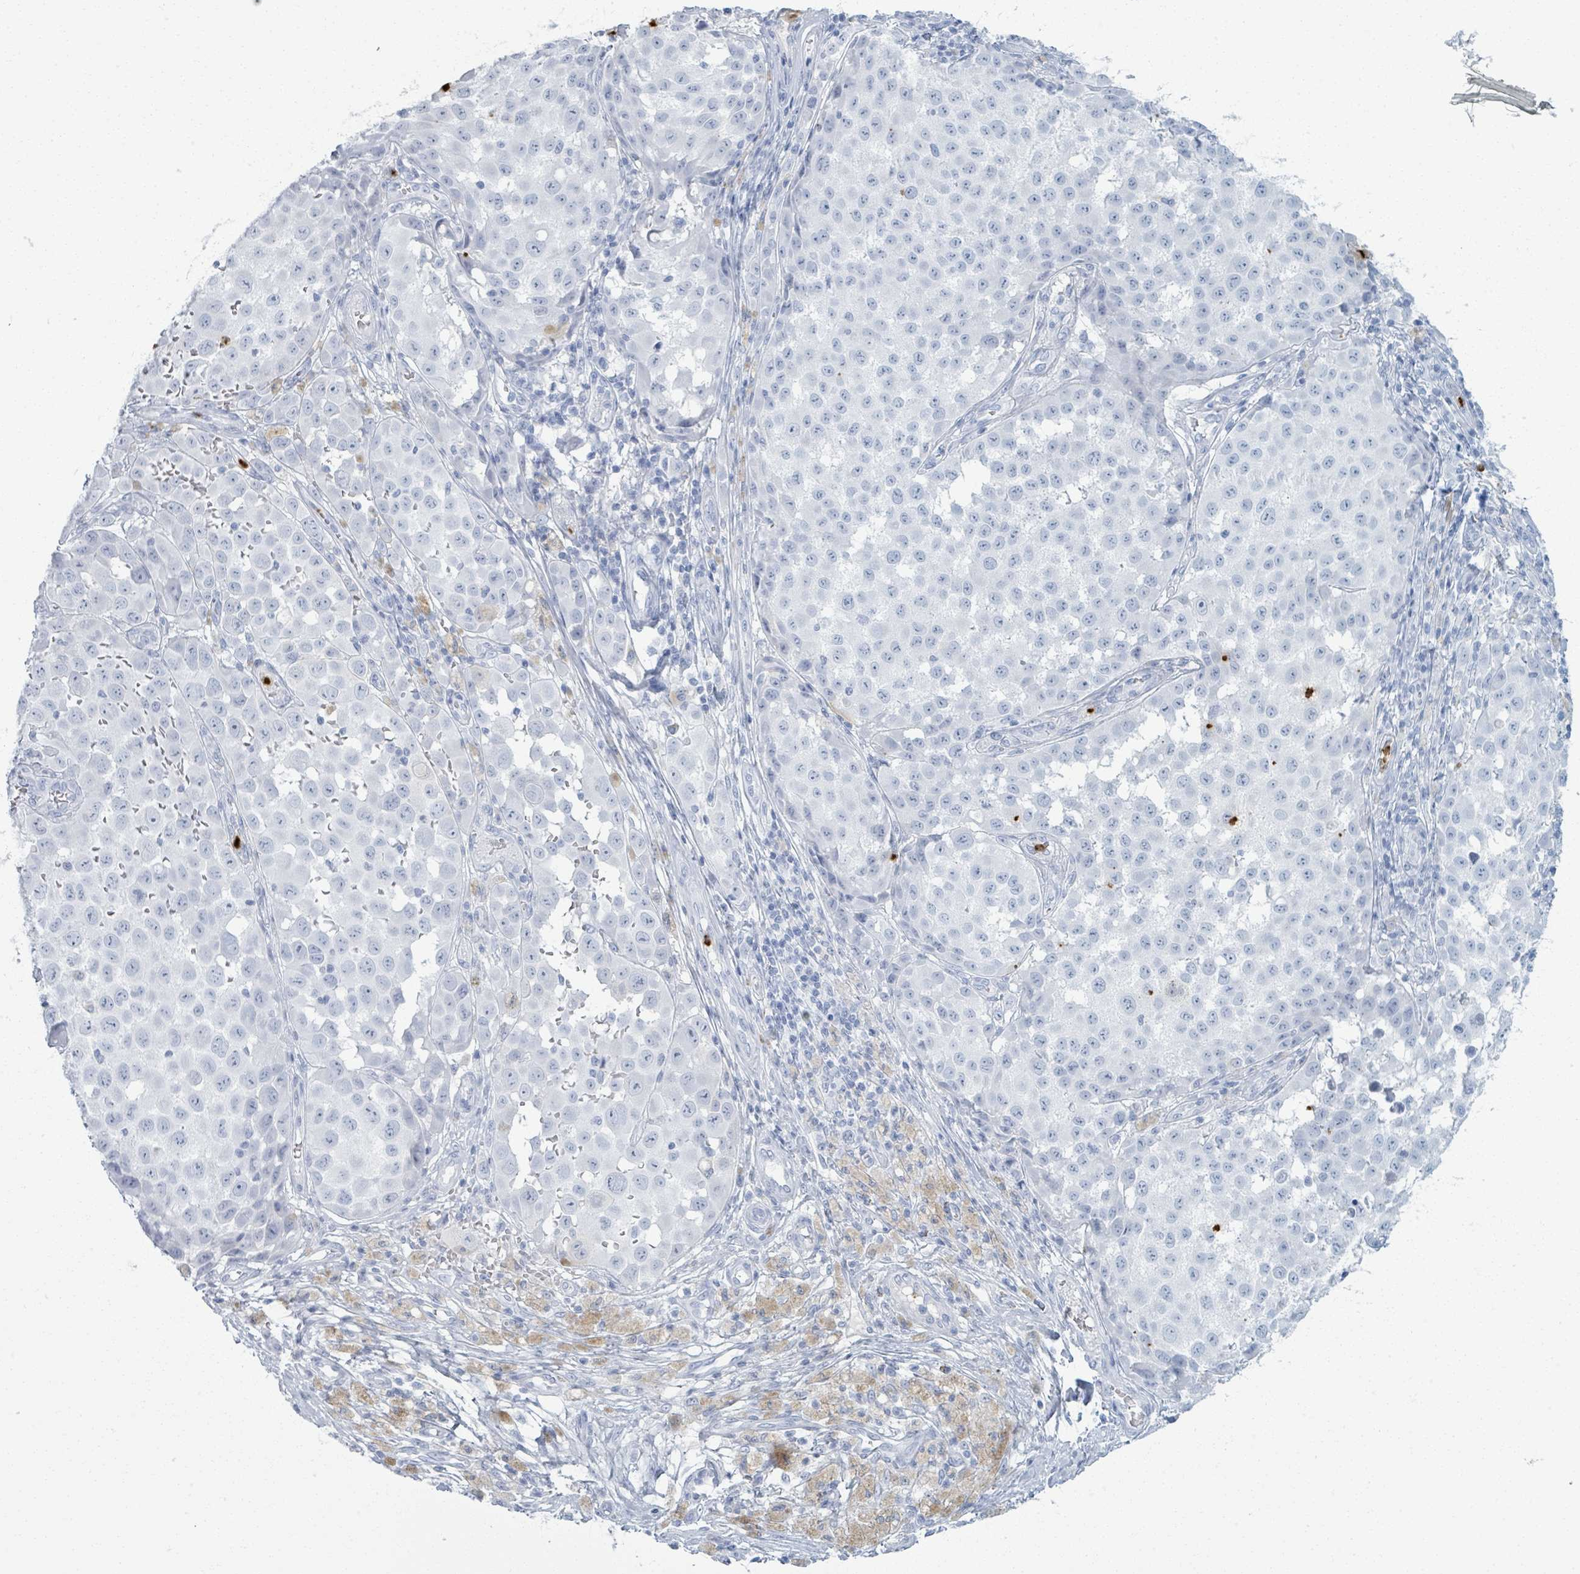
{"staining": {"intensity": "negative", "quantity": "none", "location": "none"}, "tissue": "melanoma", "cell_type": "Tumor cells", "image_type": "cancer", "snomed": [{"axis": "morphology", "description": "Malignant melanoma, NOS"}, {"axis": "topography", "description": "Skin"}], "caption": "A photomicrograph of human malignant melanoma is negative for staining in tumor cells.", "gene": "DEFA4", "patient": {"sex": "male", "age": 64}}